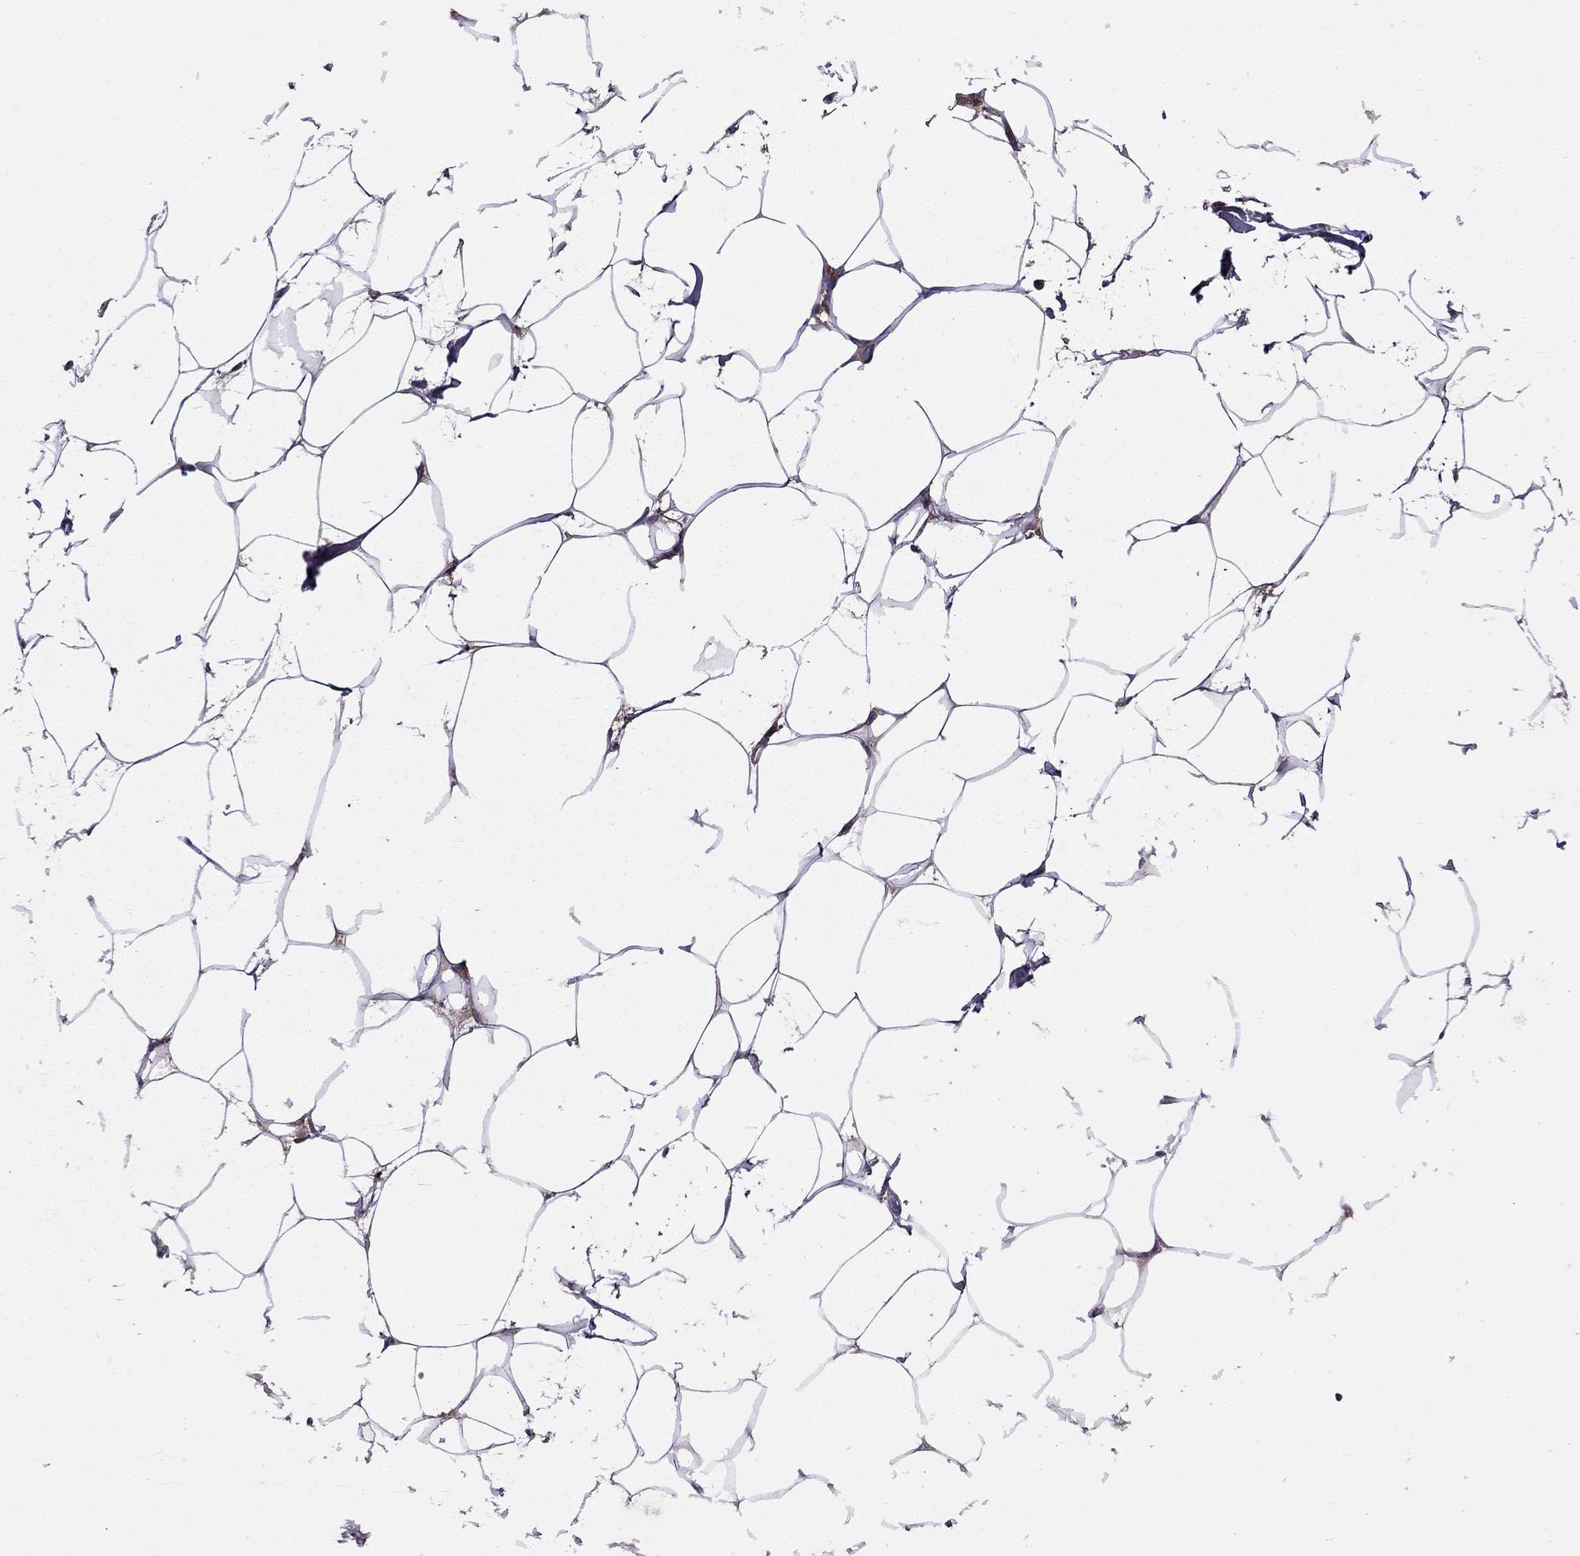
{"staining": {"intensity": "negative", "quantity": "none", "location": "none"}, "tissue": "breast", "cell_type": "Adipocytes", "image_type": "normal", "snomed": [{"axis": "morphology", "description": "Normal tissue, NOS"}, {"axis": "topography", "description": "Breast"}], "caption": "This is an immunohistochemistry photomicrograph of benign human breast. There is no positivity in adipocytes.", "gene": "SERPINA3", "patient": {"sex": "female", "age": 32}}